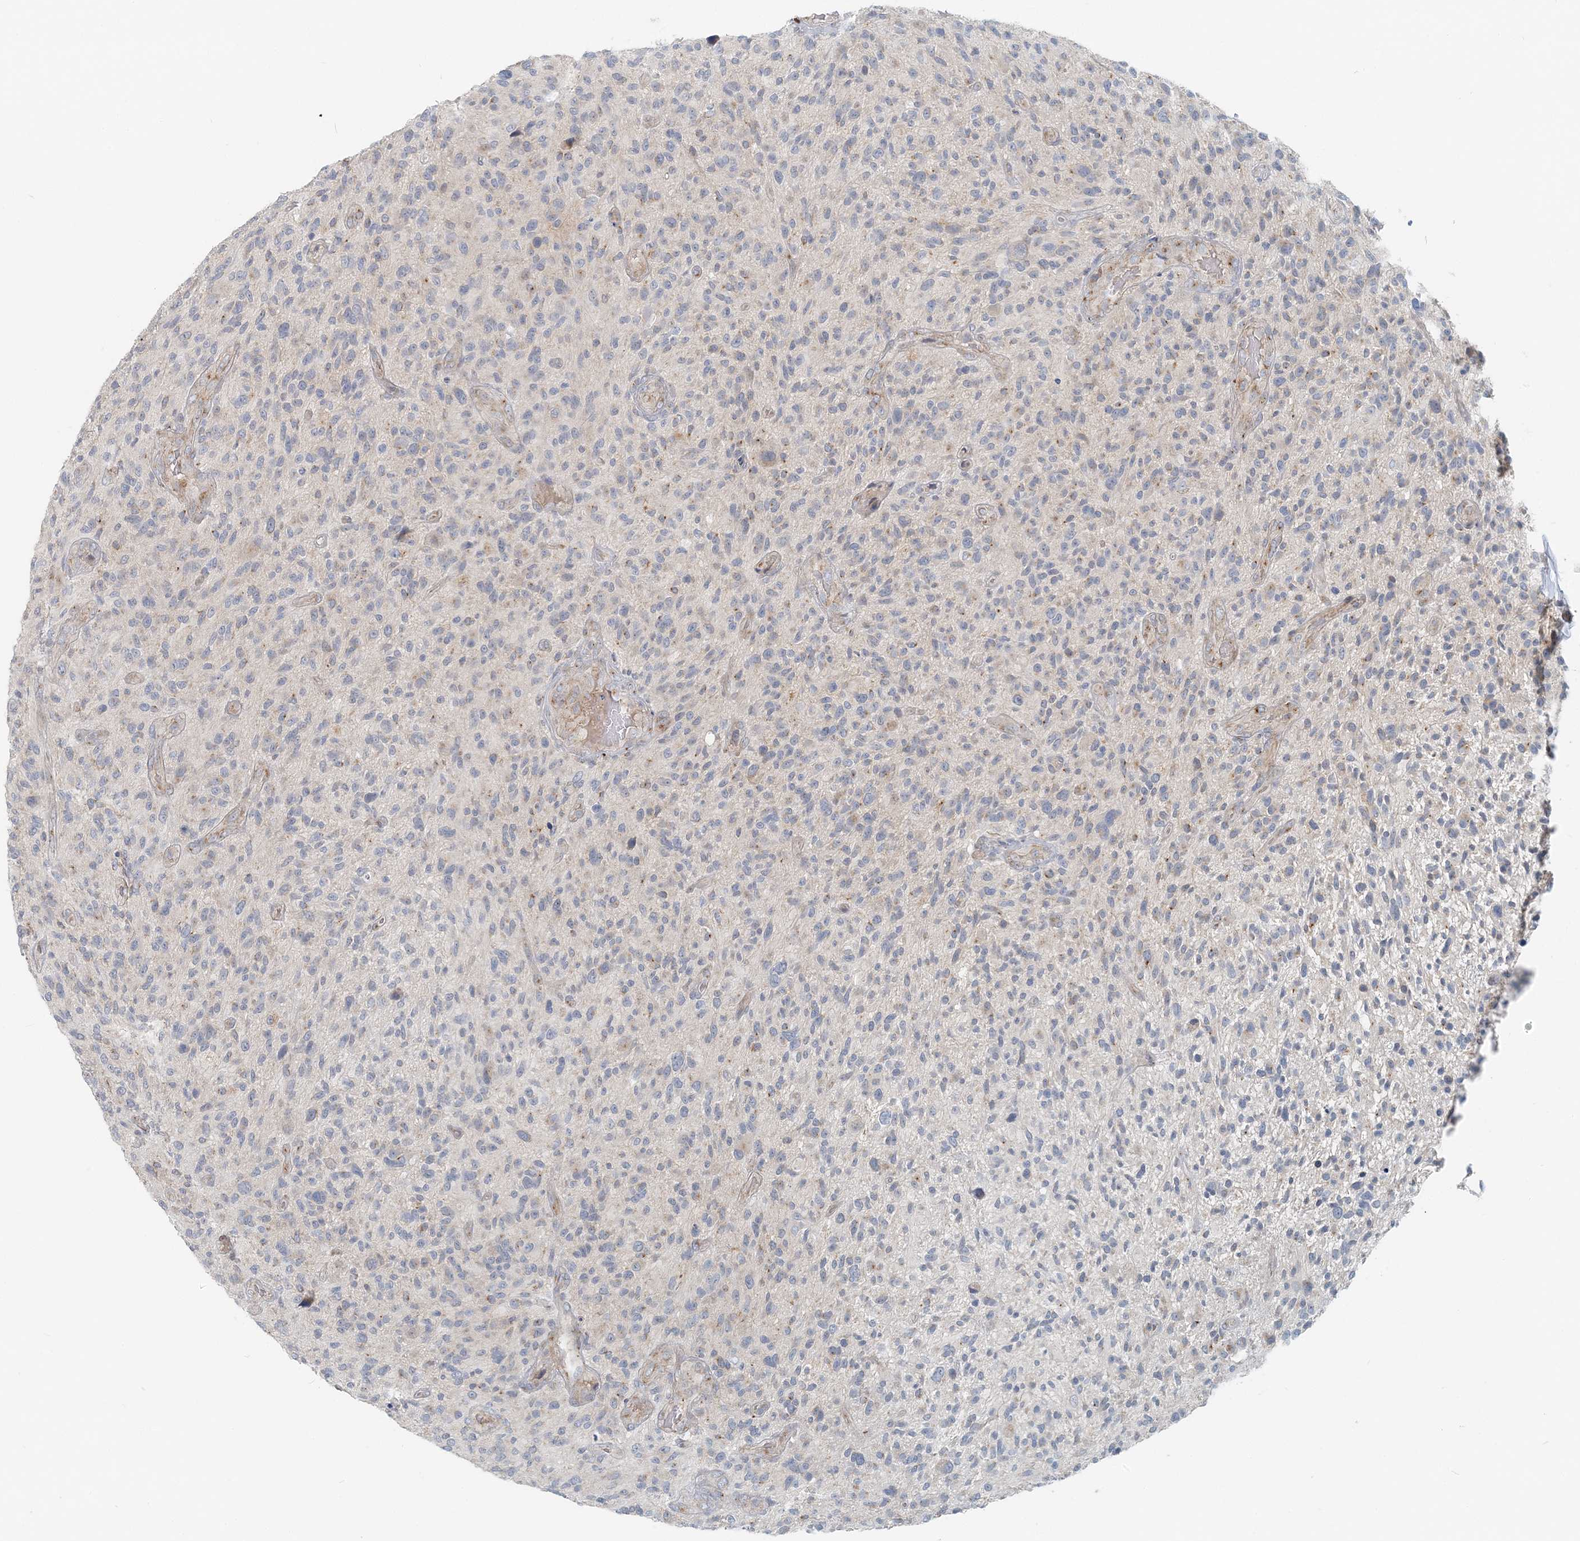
{"staining": {"intensity": "negative", "quantity": "none", "location": "none"}, "tissue": "glioma", "cell_type": "Tumor cells", "image_type": "cancer", "snomed": [{"axis": "morphology", "description": "Glioma, malignant, High grade"}, {"axis": "topography", "description": "Brain"}], "caption": "There is no significant positivity in tumor cells of glioma.", "gene": "NAA11", "patient": {"sex": "male", "age": 47}}